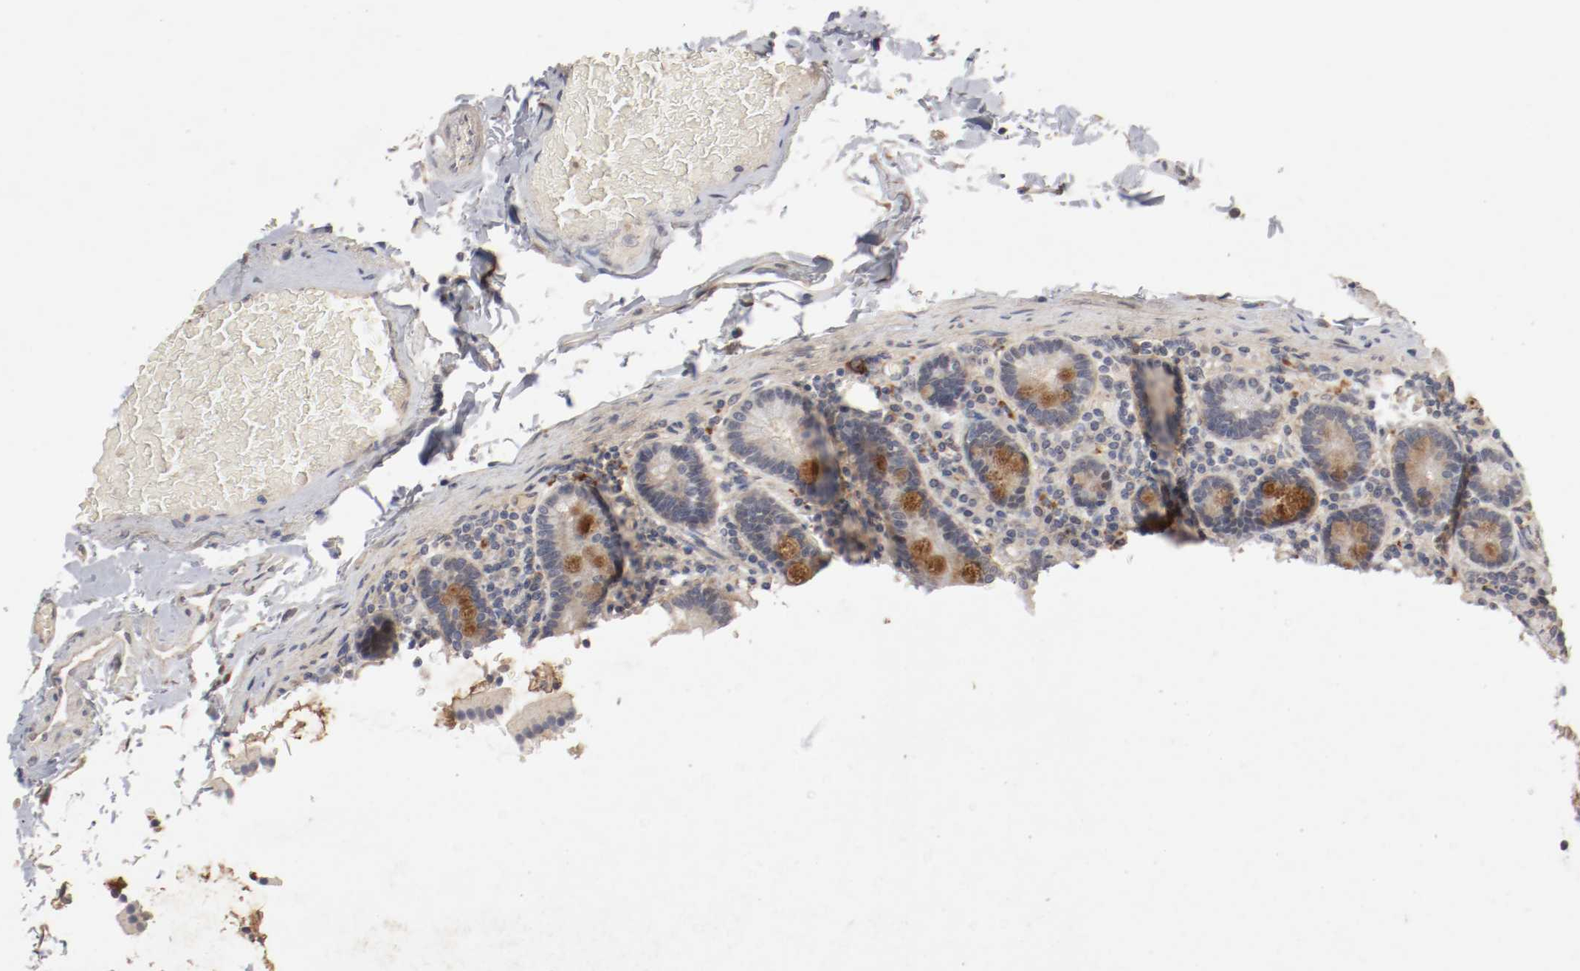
{"staining": {"intensity": "moderate", "quantity": "25%-75%", "location": "cytoplasmic/membranous"}, "tissue": "duodenum", "cell_type": "Glandular cells", "image_type": "normal", "snomed": [{"axis": "morphology", "description": "Normal tissue, NOS"}, {"axis": "topography", "description": "Duodenum"}], "caption": "Immunohistochemical staining of normal human duodenum shows 25%-75% levels of moderate cytoplasmic/membranous protein positivity in about 25%-75% of glandular cells.", "gene": "REN", "patient": {"sex": "female", "age": 53}}